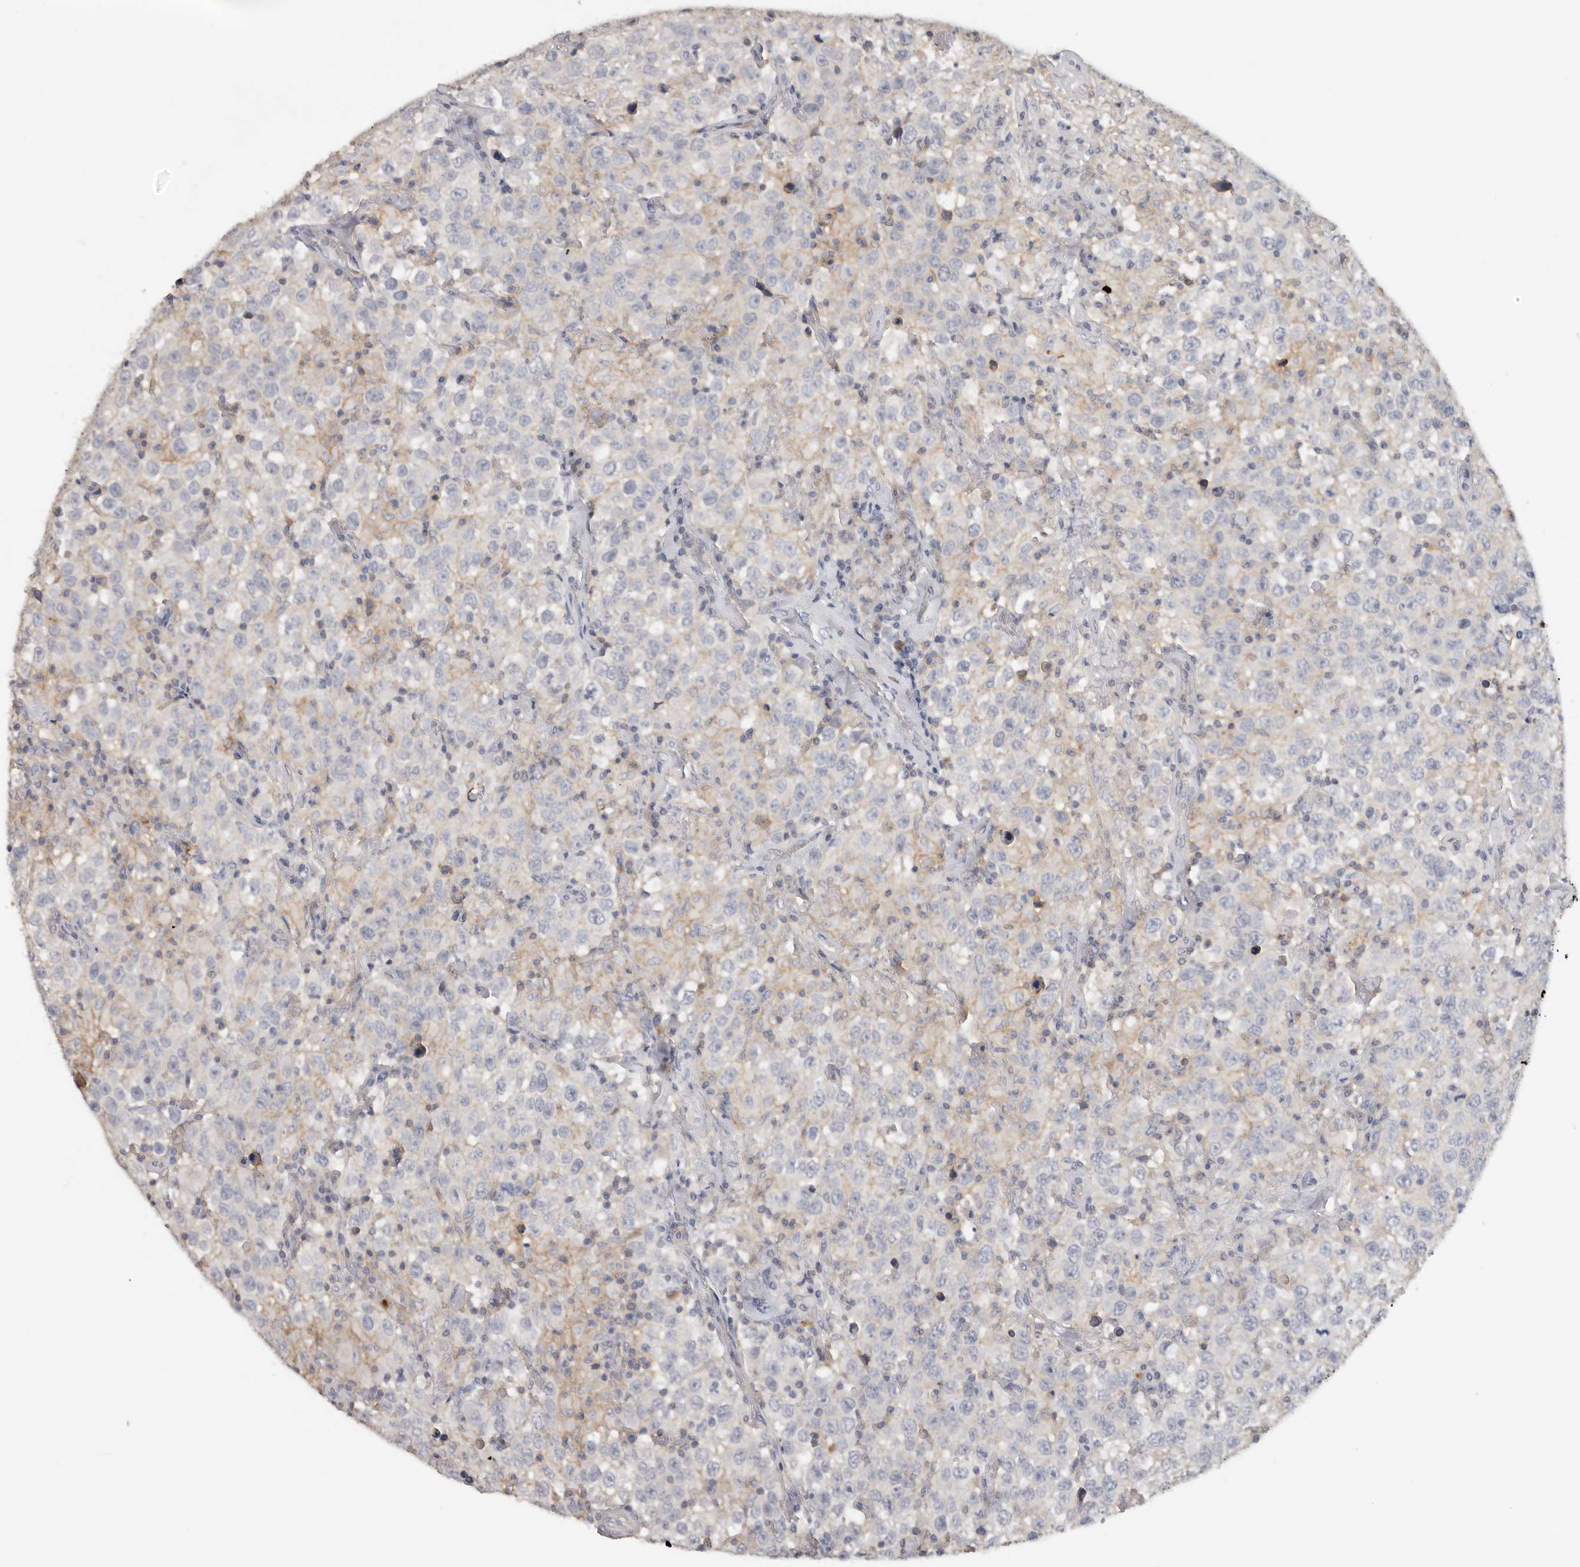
{"staining": {"intensity": "weak", "quantity": "<25%", "location": "cytoplasmic/membranous"}, "tissue": "testis cancer", "cell_type": "Tumor cells", "image_type": "cancer", "snomed": [{"axis": "morphology", "description": "Seminoma, NOS"}, {"axis": "topography", "description": "Testis"}], "caption": "IHC of testis cancer displays no staining in tumor cells.", "gene": "WDTC1", "patient": {"sex": "male", "age": 41}}